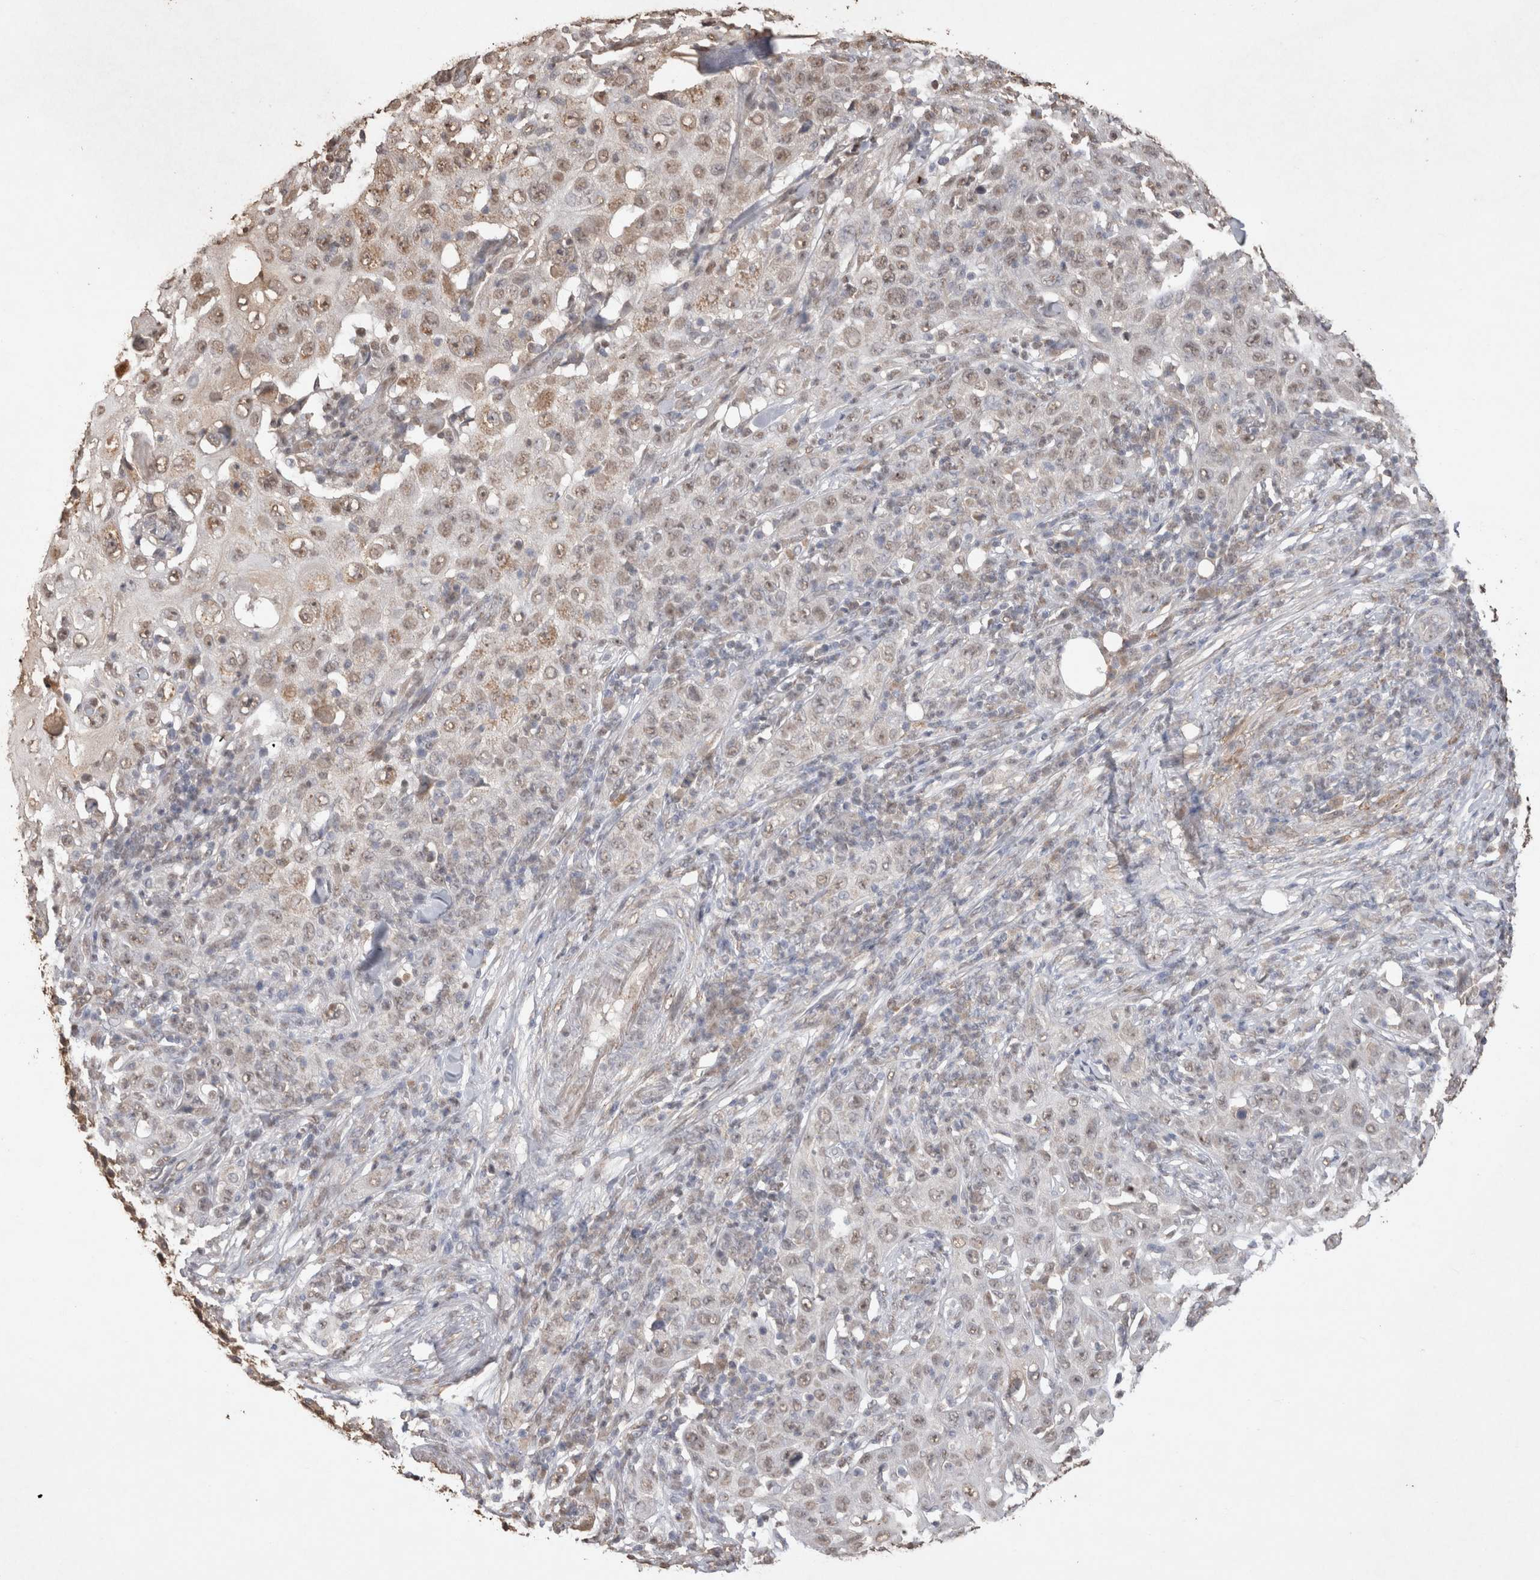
{"staining": {"intensity": "weak", "quantity": "25%-75%", "location": "nuclear"}, "tissue": "skin cancer", "cell_type": "Tumor cells", "image_type": "cancer", "snomed": [{"axis": "morphology", "description": "Squamous cell carcinoma, NOS"}, {"axis": "topography", "description": "Skin"}], "caption": "This micrograph shows immunohistochemistry staining of skin cancer (squamous cell carcinoma), with low weak nuclear staining in approximately 25%-75% of tumor cells.", "gene": "MLX", "patient": {"sex": "female", "age": 88}}